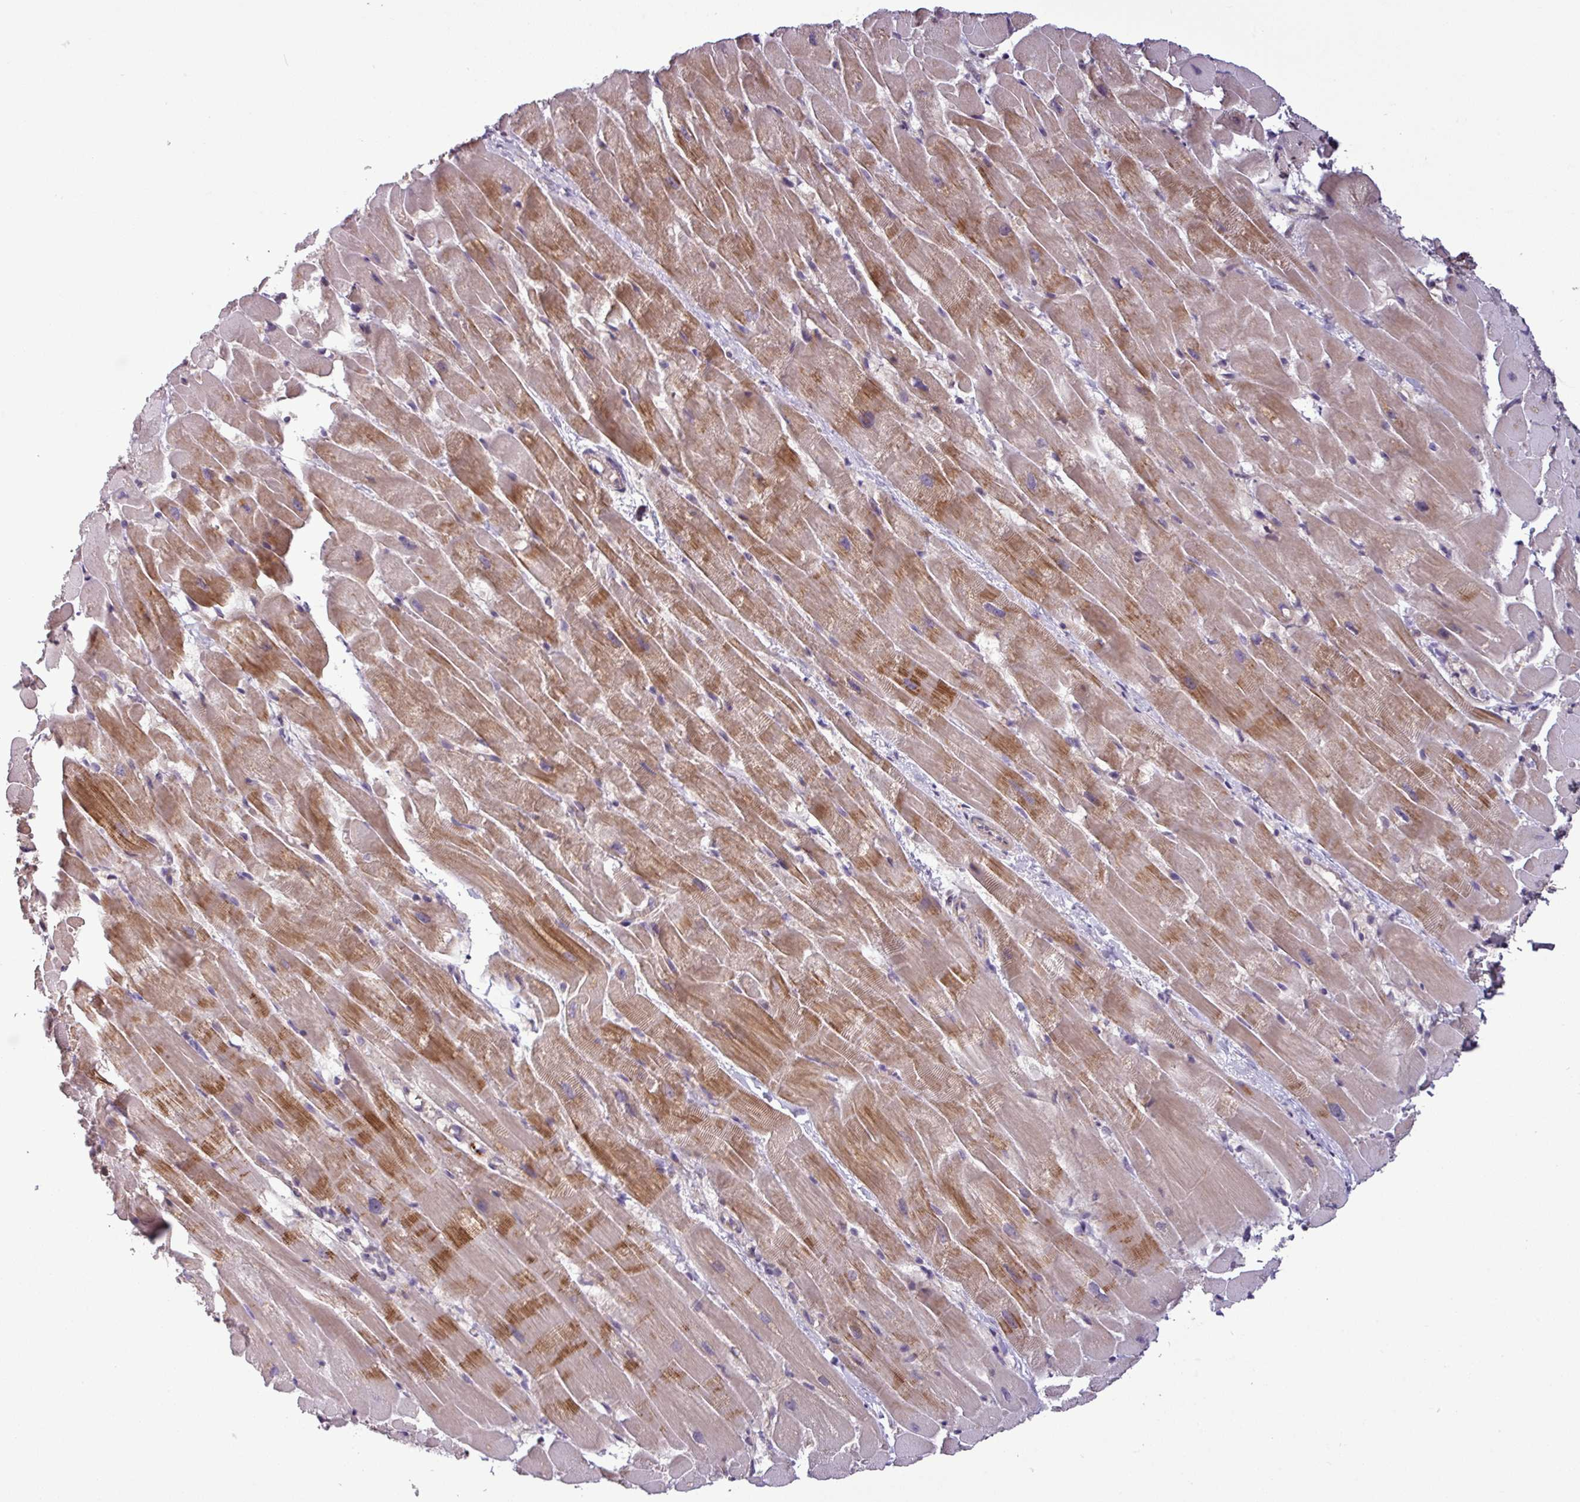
{"staining": {"intensity": "moderate", "quantity": "25%-75%", "location": "cytoplasmic/membranous"}, "tissue": "heart muscle", "cell_type": "Cardiomyocytes", "image_type": "normal", "snomed": [{"axis": "morphology", "description": "Normal tissue, NOS"}, {"axis": "topography", "description": "Heart"}], "caption": "Moderate cytoplasmic/membranous expression for a protein is seen in about 25%-75% of cardiomyocytes of benign heart muscle using immunohistochemistry (IHC).", "gene": "NOB1", "patient": {"sex": "male", "age": 37}}